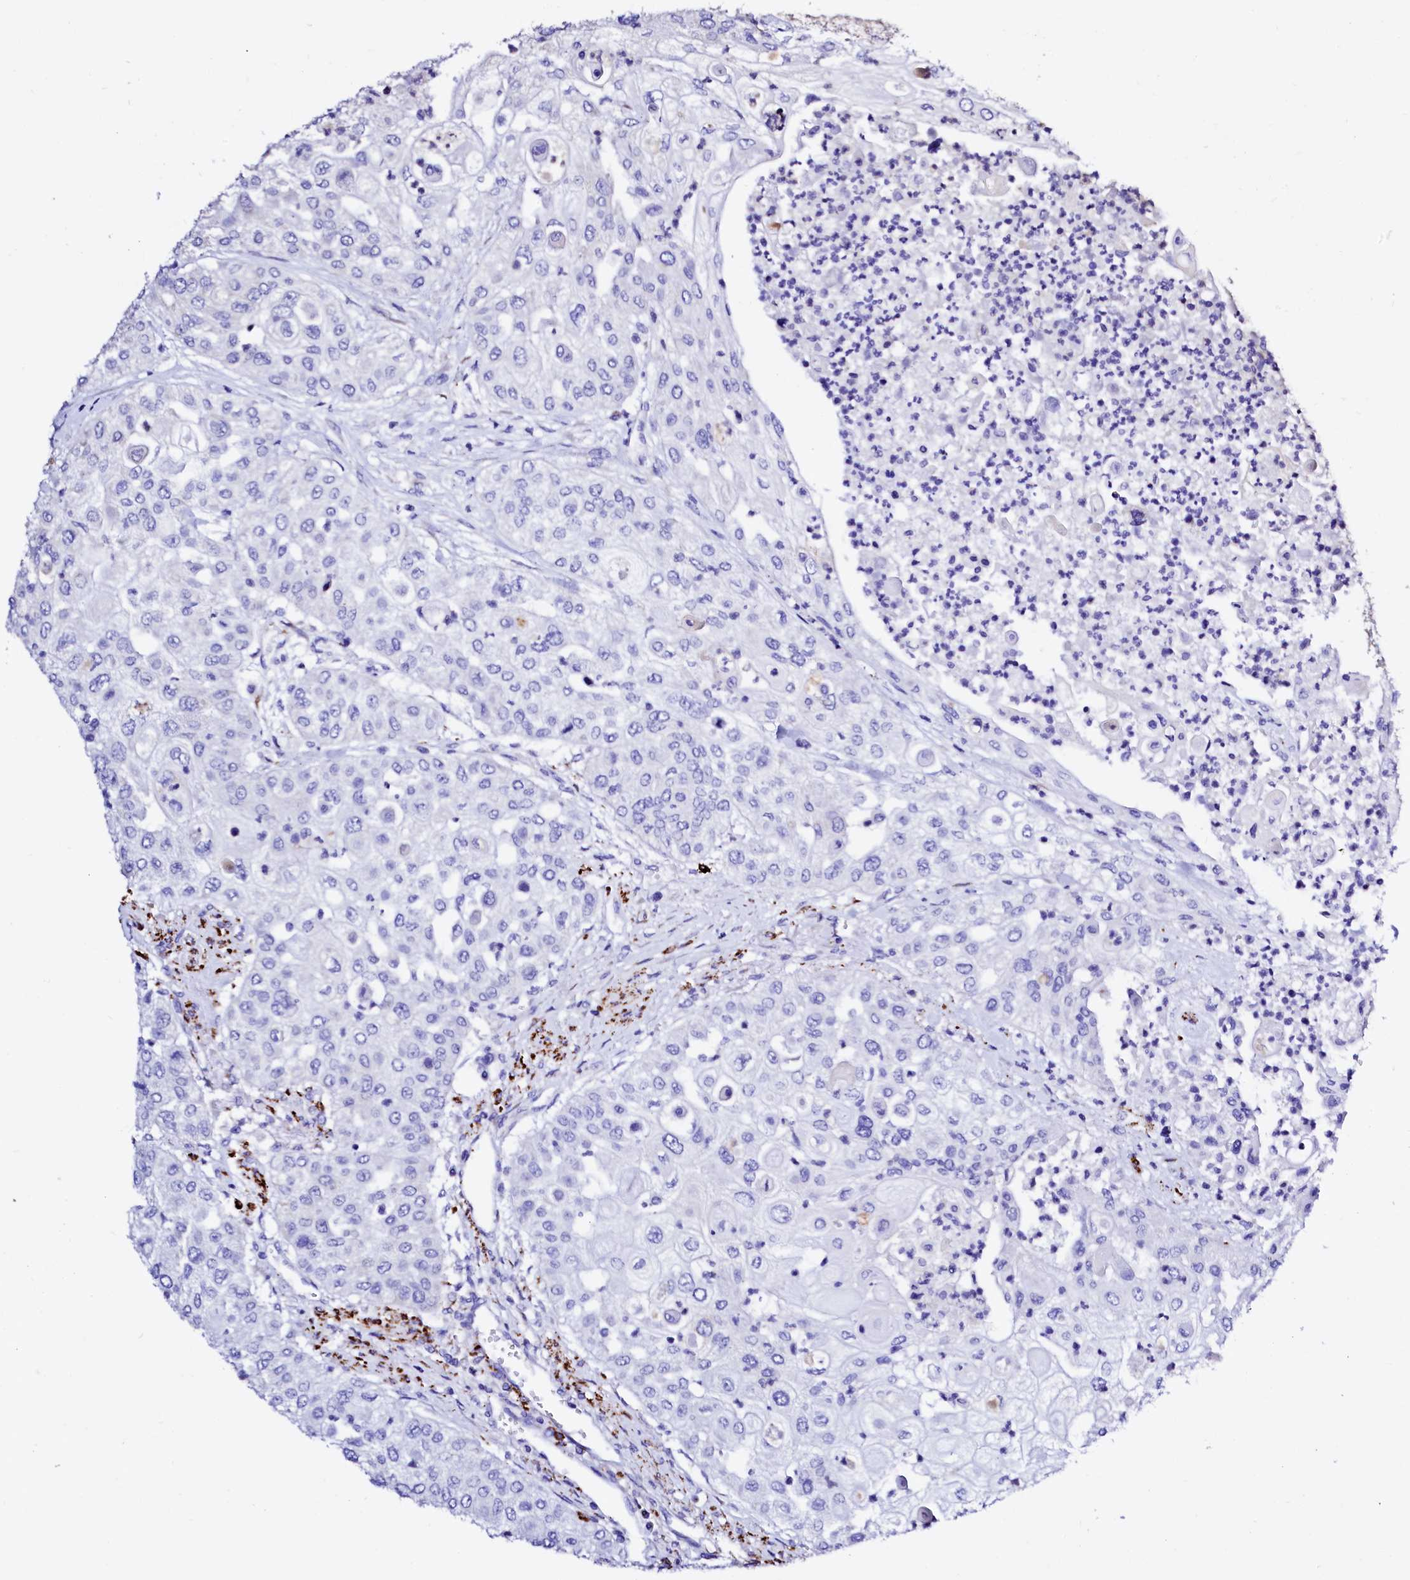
{"staining": {"intensity": "negative", "quantity": "none", "location": "none"}, "tissue": "urothelial cancer", "cell_type": "Tumor cells", "image_type": "cancer", "snomed": [{"axis": "morphology", "description": "Urothelial carcinoma, High grade"}, {"axis": "topography", "description": "Urinary bladder"}], "caption": "High magnification brightfield microscopy of urothelial carcinoma (high-grade) stained with DAB (3,3'-diaminobenzidine) (brown) and counterstained with hematoxylin (blue): tumor cells show no significant staining.", "gene": "MAOB", "patient": {"sex": "female", "age": 79}}